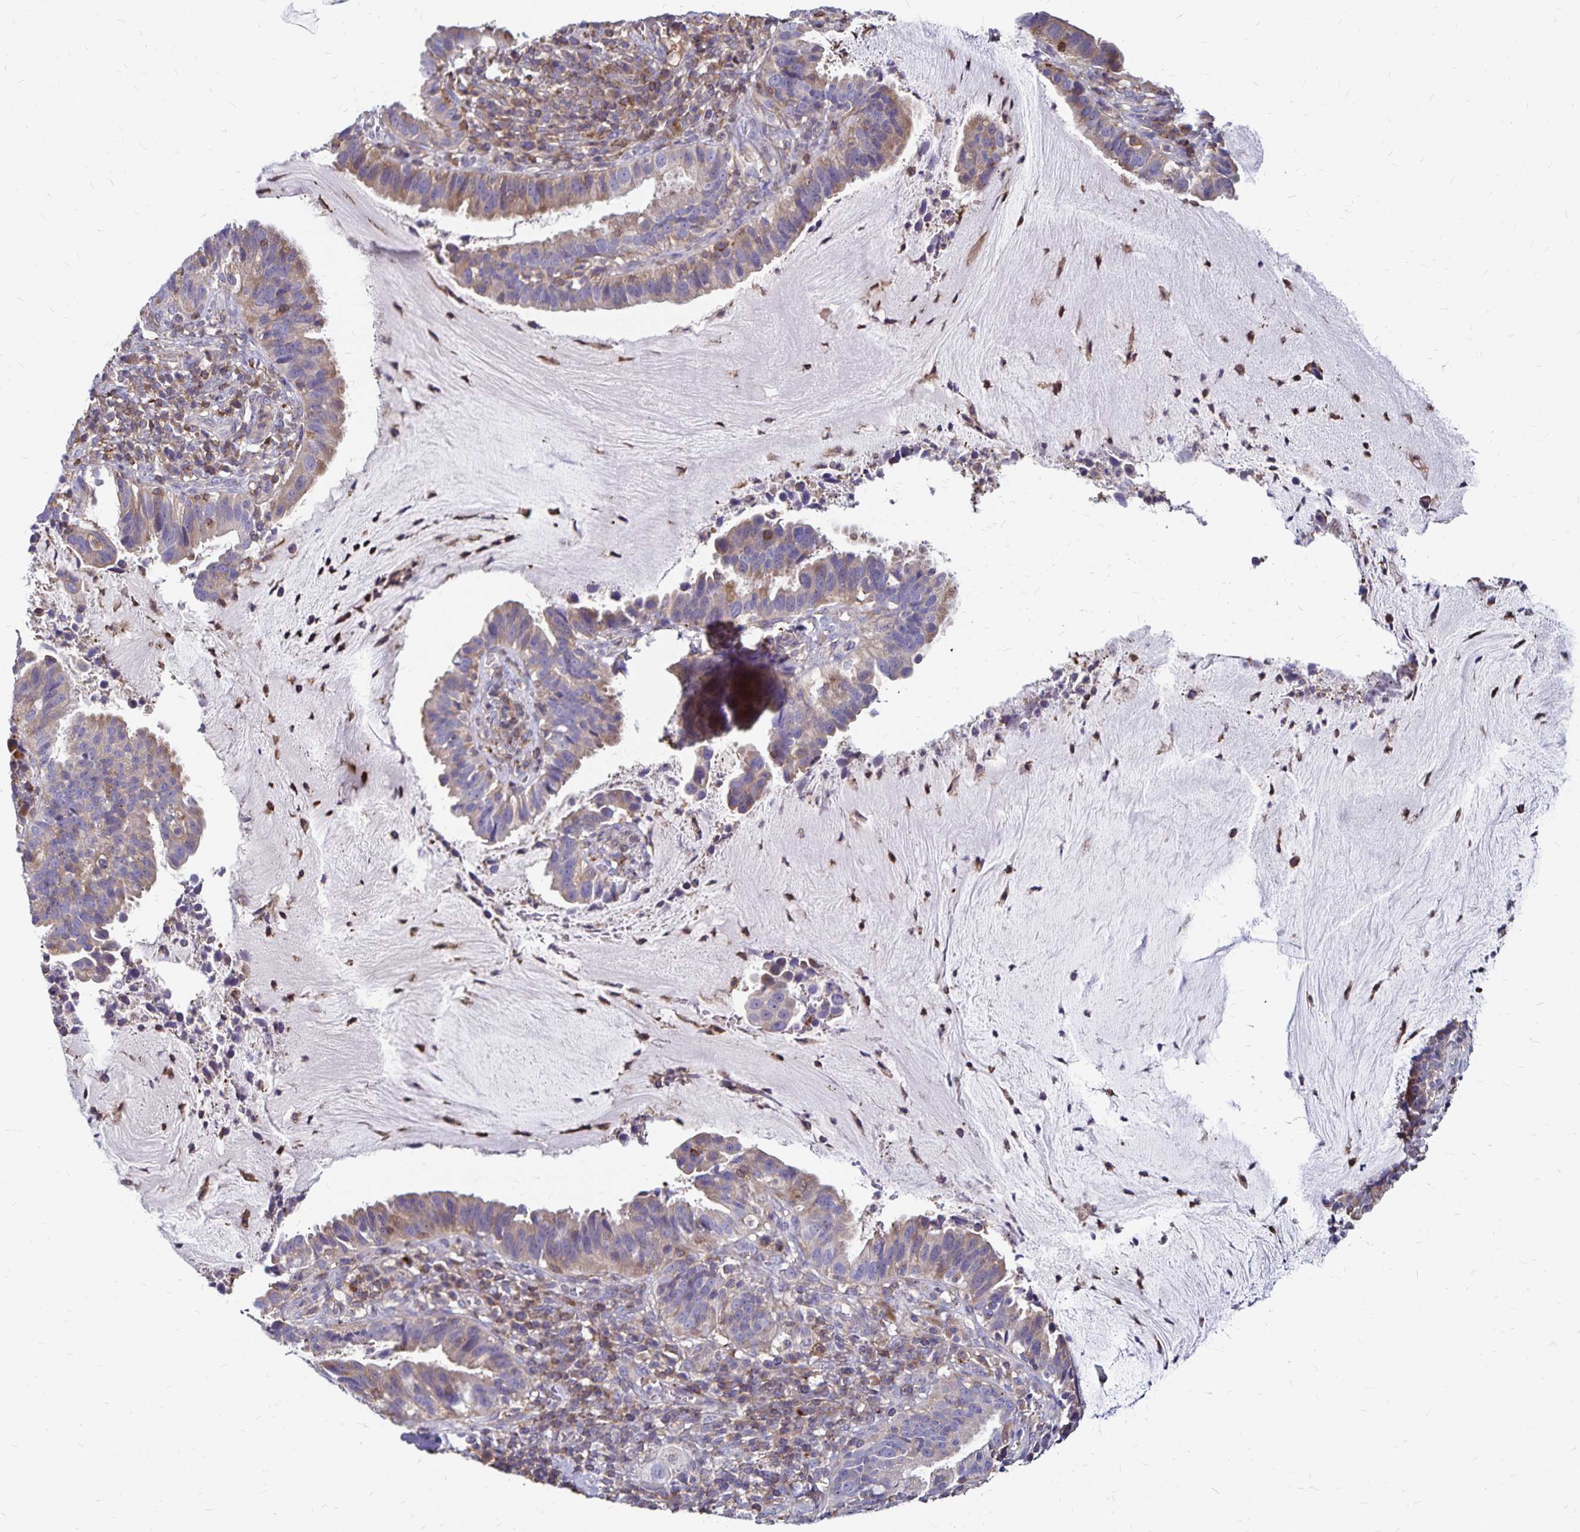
{"staining": {"intensity": "moderate", "quantity": ">75%", "location": "cytoplasmic/membranous"}, "tissue": "cervical cancer", "cell_type": "Tumor cells", "image_type": "cancer", "snomed": [{"axis": "morphology", "description": "Adenocarcinoma, NOS"}, {"axis": "topography", "description": "Cervix"}], "caption": "High-magnification brightfield microscopy of cervical adenocarcinoma stained with DAB (3,3'-diaminobenzidine) (brown) and counterstained with hematoxylin (blue). tumor cells exhibit moderate cytoplasmic/membranous expression is identified in about>75% of cells.", "gene": "NAGPA", "patient": {"sex": "female", "age": 34}}